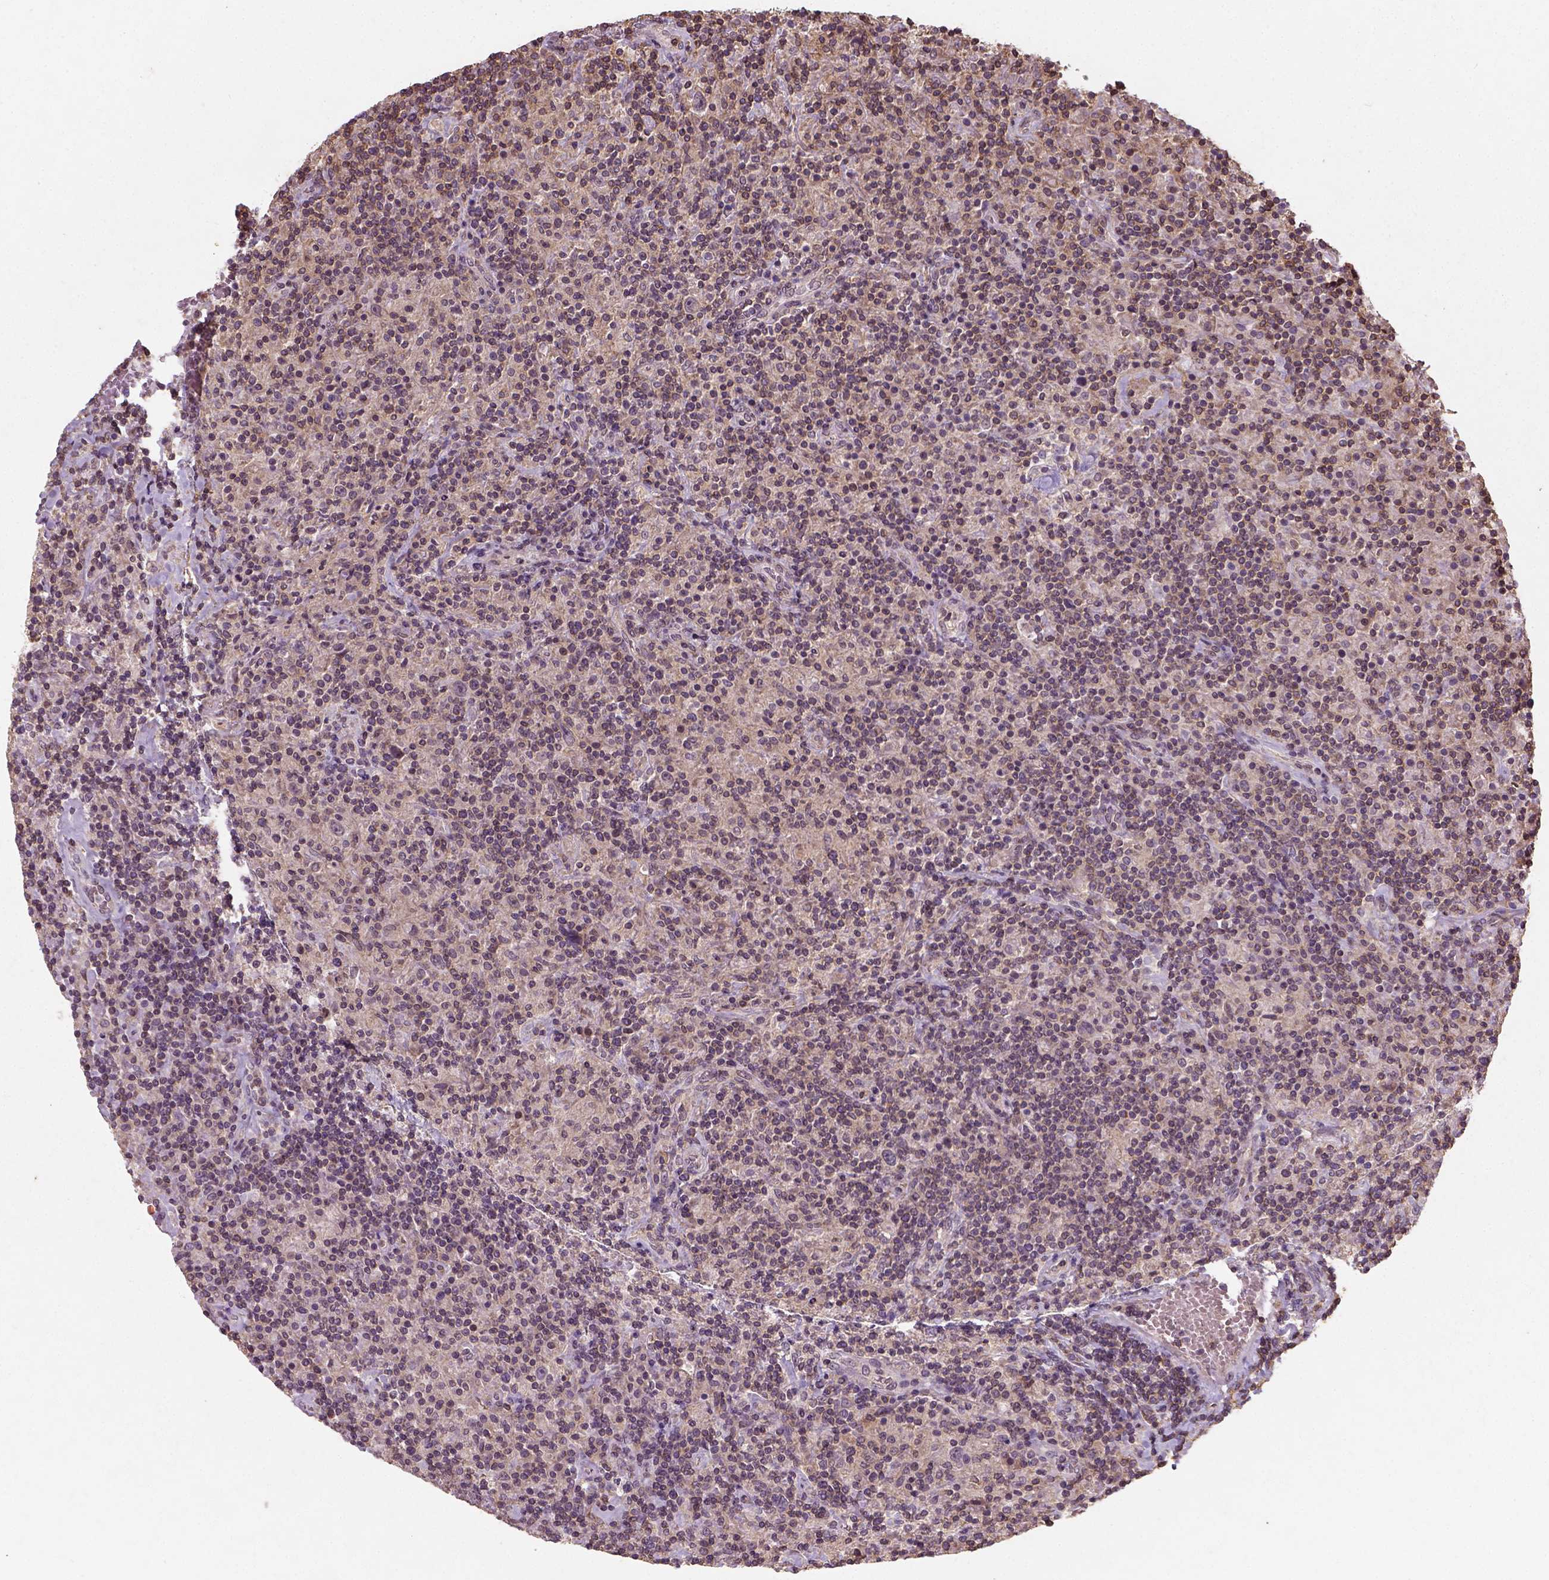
{"staining": {"intensity": "weak", "quantity": ">75%", "location": "cytoplasmic/membranous"}, "tissue": "lymphoma", "cell_type": "Tumor cells", "image_type": "cancer", "snomed": [{"axis": "morphology", "description": "Hodgkin's disease, NOS"}, {"axis": "topography", "description": "Lymph node"}], "caption": "The micrograph exhibits staining of lymphoma, revealing weak cytoplasmic/membranous protein expression (brown color) within tumor cells. The staining was performed using DAB (3,3'-diaminobenzidine) to visualize the protein expression in brown, while the nuclei were stained in blue with hematoxylin (Magnification: 20x).", "gene": "CAMKK1", "patient": {"sex": "male", "age": 70}}